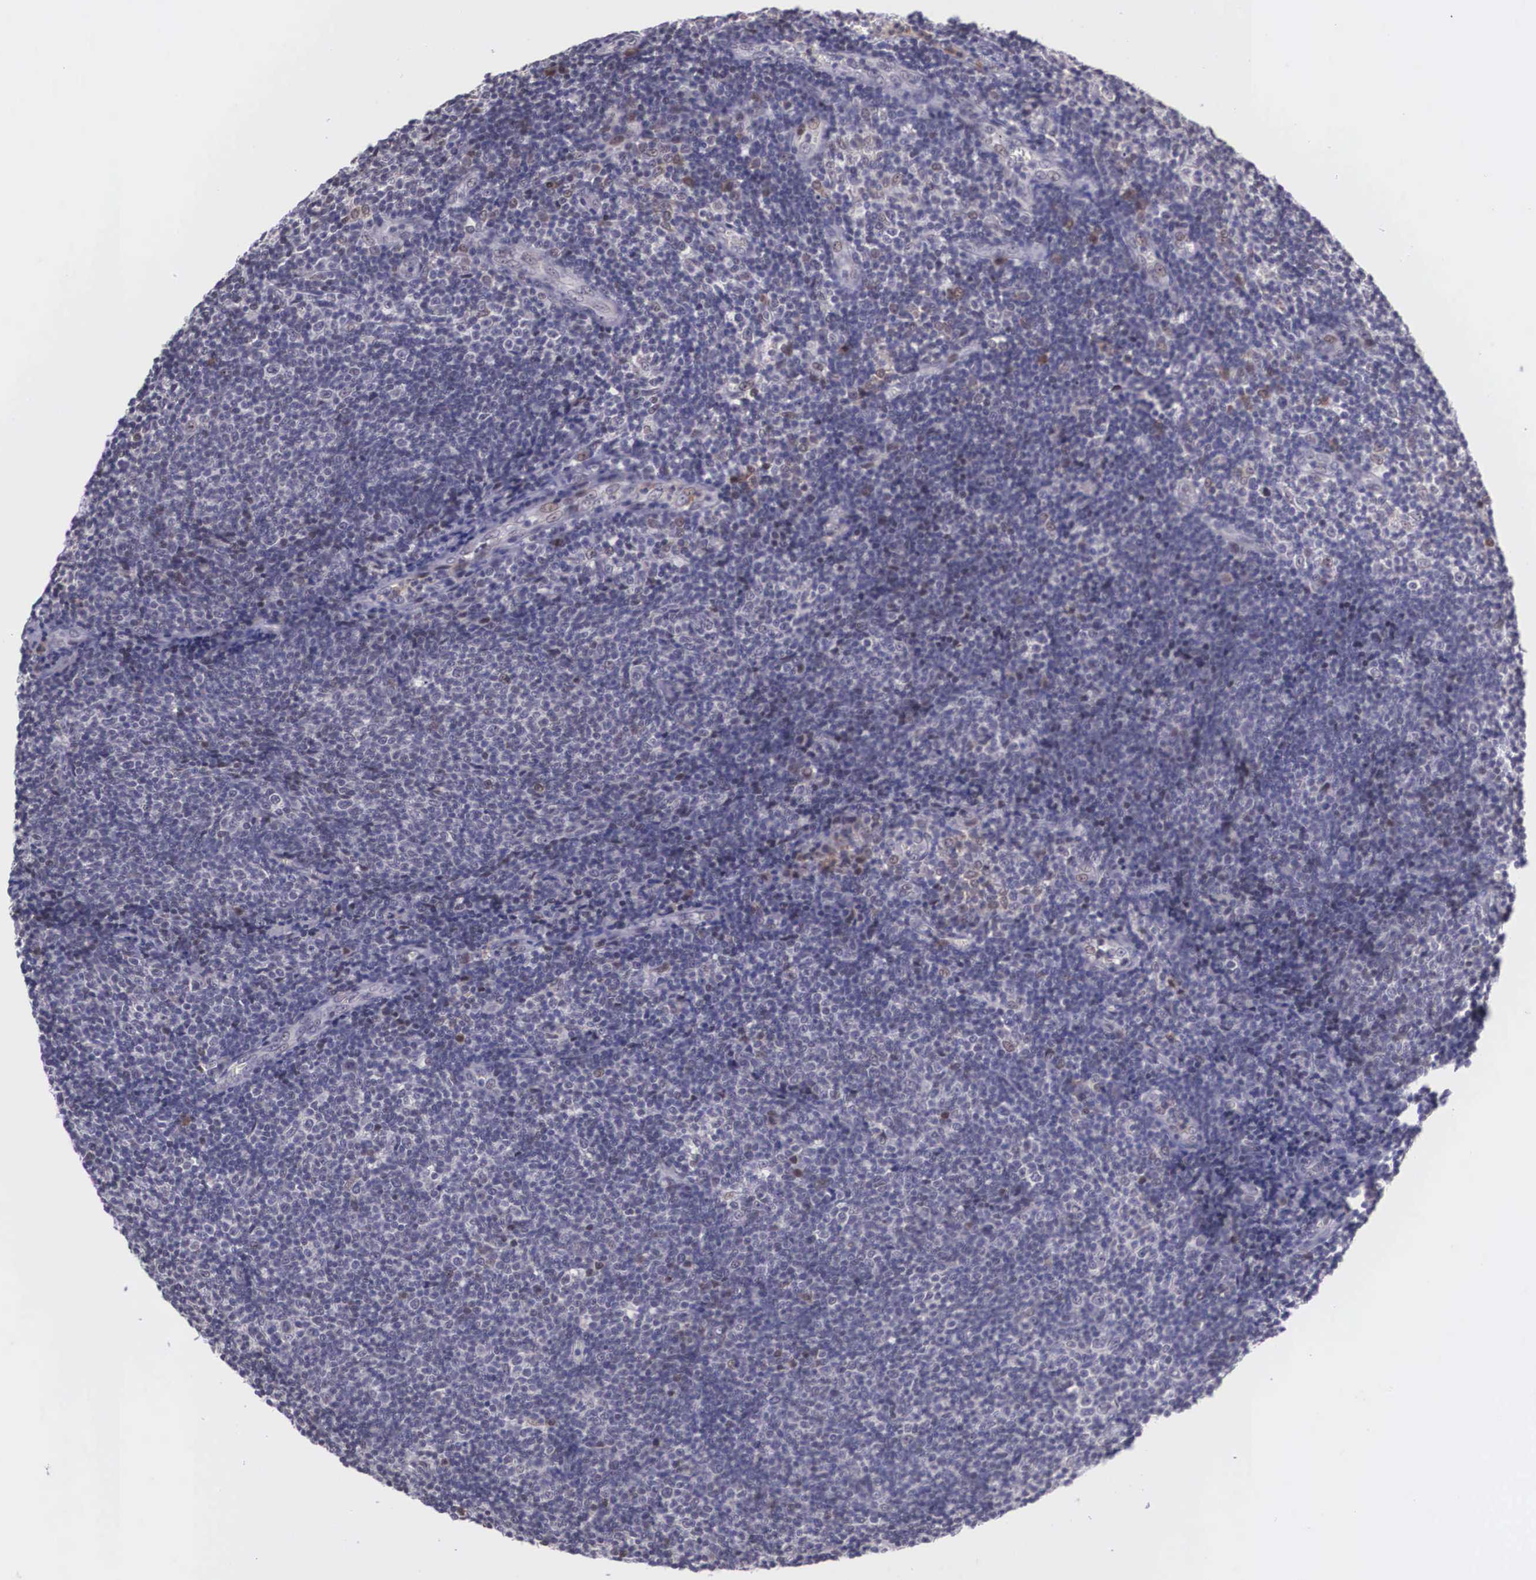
{"staining": {"intensity": "negative", "quantity": "none", "location": "none"}, "tissue": "lymphoma", "cell_type": "Tumor cells", "image_type": "cancer", "snomed": [{"axis": "morphology", "description": "Malignant lymphoma, non-Hodgkin's type, Low grade"}, {"axis": "topography", "description": "Lymph node"}], "caption": "Micrograph shows no protein staining in tumor cells of lymphoma tissue.", "gene": "SLC25A21", "patient": {"sex": "male", "age": 49}}